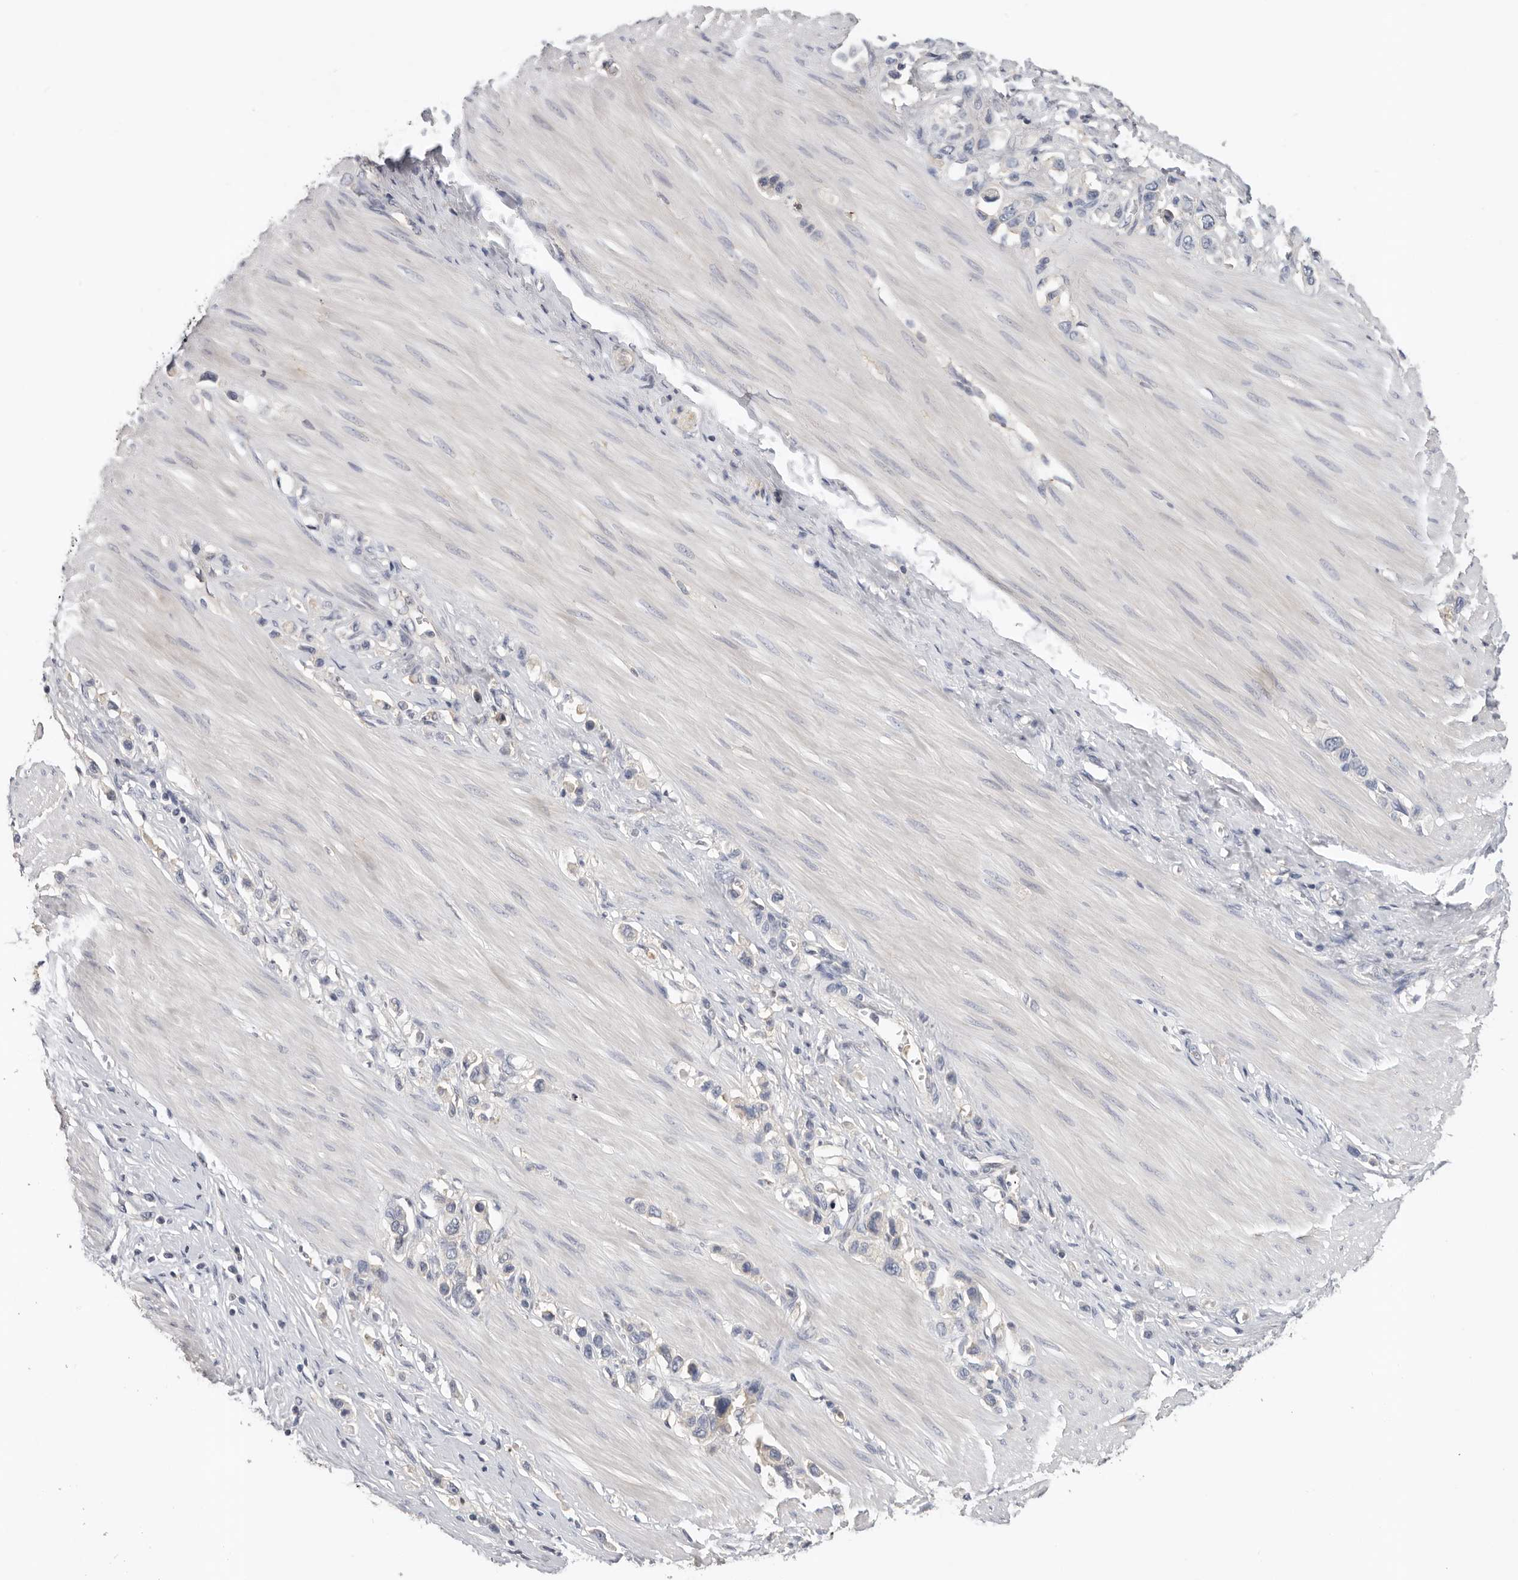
{"staining": {"intensity": "negative", "quantity": "none", "location": "none"}, "tissue": "stomach cancer", "cell_type": "Tumor cells", "image_type": "cancer", "snomed": [{"axis": "morphology", "description": "Adenocarcinoma, NOS"}, {"axis": "topography", "description": "Stomach"}], "caption": "Human stomach adenocarcinoma stained for a protein using immunohistochemistry exhibits no staining in tumor cells.", "gene": "WDTC1", "patient": {"sex": "female", "age": 65}}